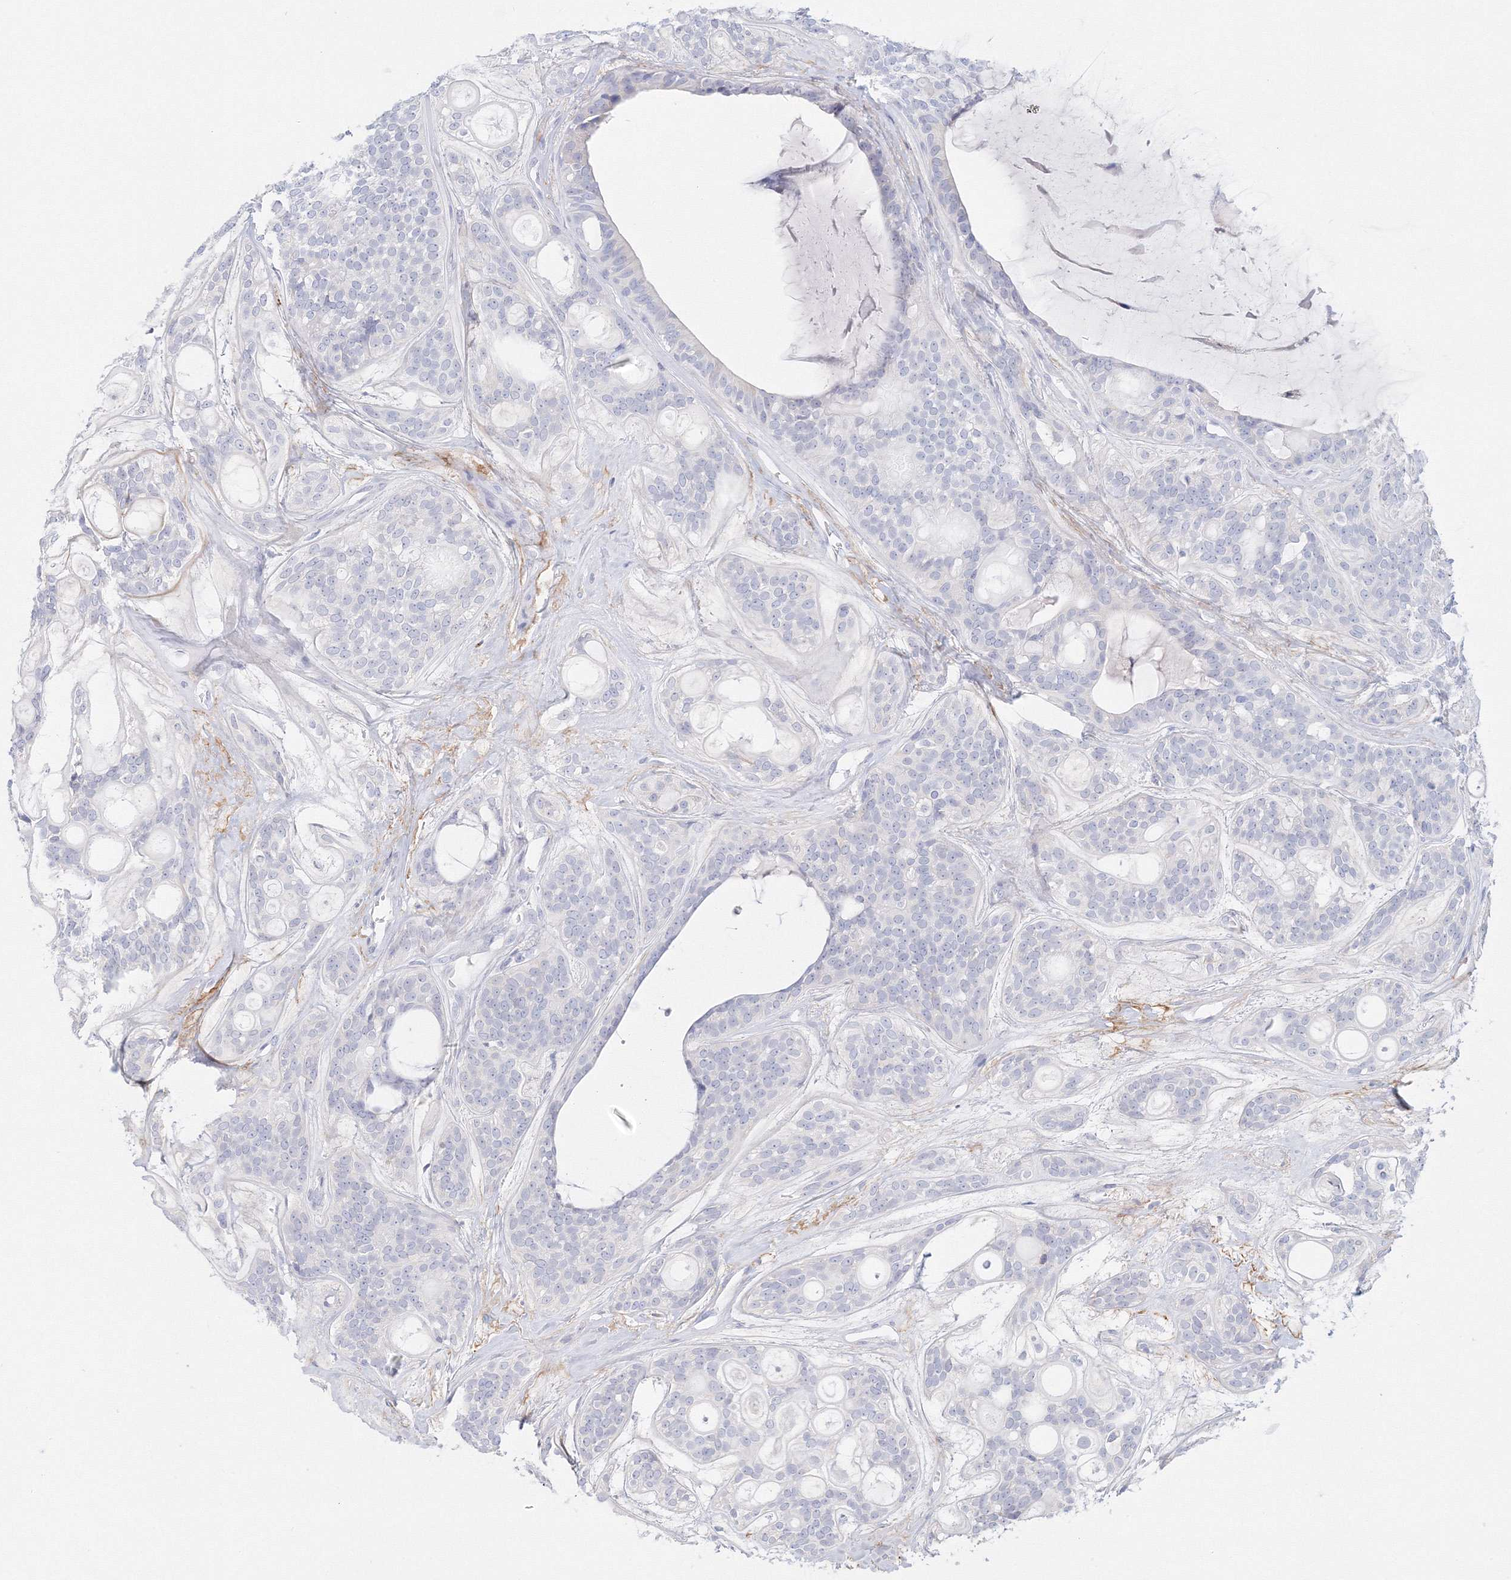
{"staining": {"intensity": "negative", "quantity": "none", "location": "none"}, "tissue": "head and neck cancer", "cell_type": "Tumor cells", "image_type": "cancer", "snomed": [{"axis": "morphology", "description": "Adenocarcinoma, NOS"}, {"axis": "topography", "description": "Head-Neck"}], "caption": "The photomicrograph shows no significant staining in tumor cells of head and neck cancer (adenocarcinoma).", "gene": "VSIG1", "patient": {"sex": "male", "age": 66}}